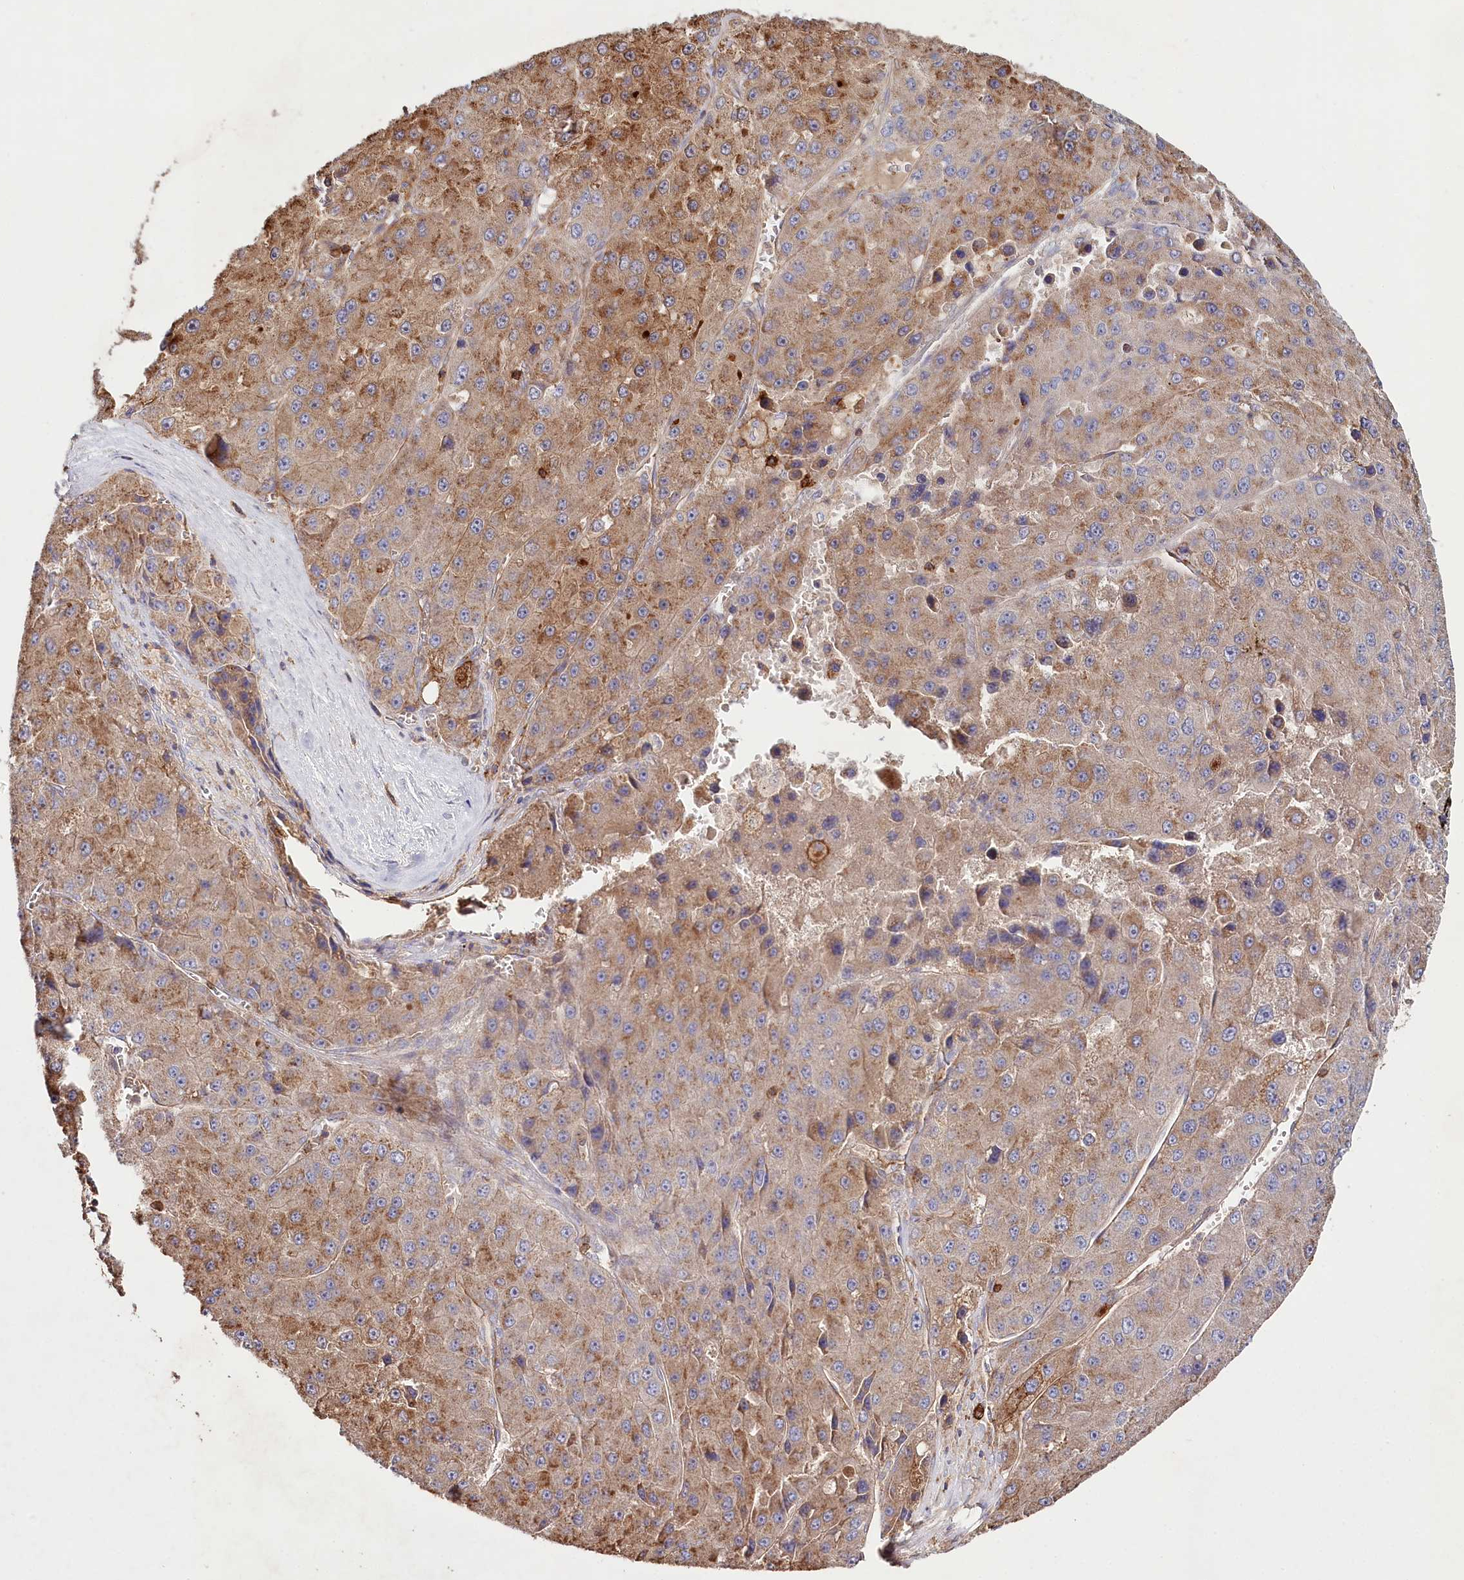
{"staining": {"intensity": "moderate", "quantity": "25%-75%", "location": "cytoplasmic/membranous"}, "tissue": "liver cancer", "cell_type": "Tumor cells", "image_type": "cancer", "snomed": [{"axis": "morphology", "description": "Carcinoma, Hepatocellular, NOS"}, {"axis": "topography", "description": "Liver"}], "caption": "Liver hepatocellular carcinoma tissue displays moderate cytoplasmic/membranous positivity in about 25%-75% of tumor cells, visualized by immunohistochemistry.", "gene": "RBP5", "patient": {"sex": "female", "age": 73}}